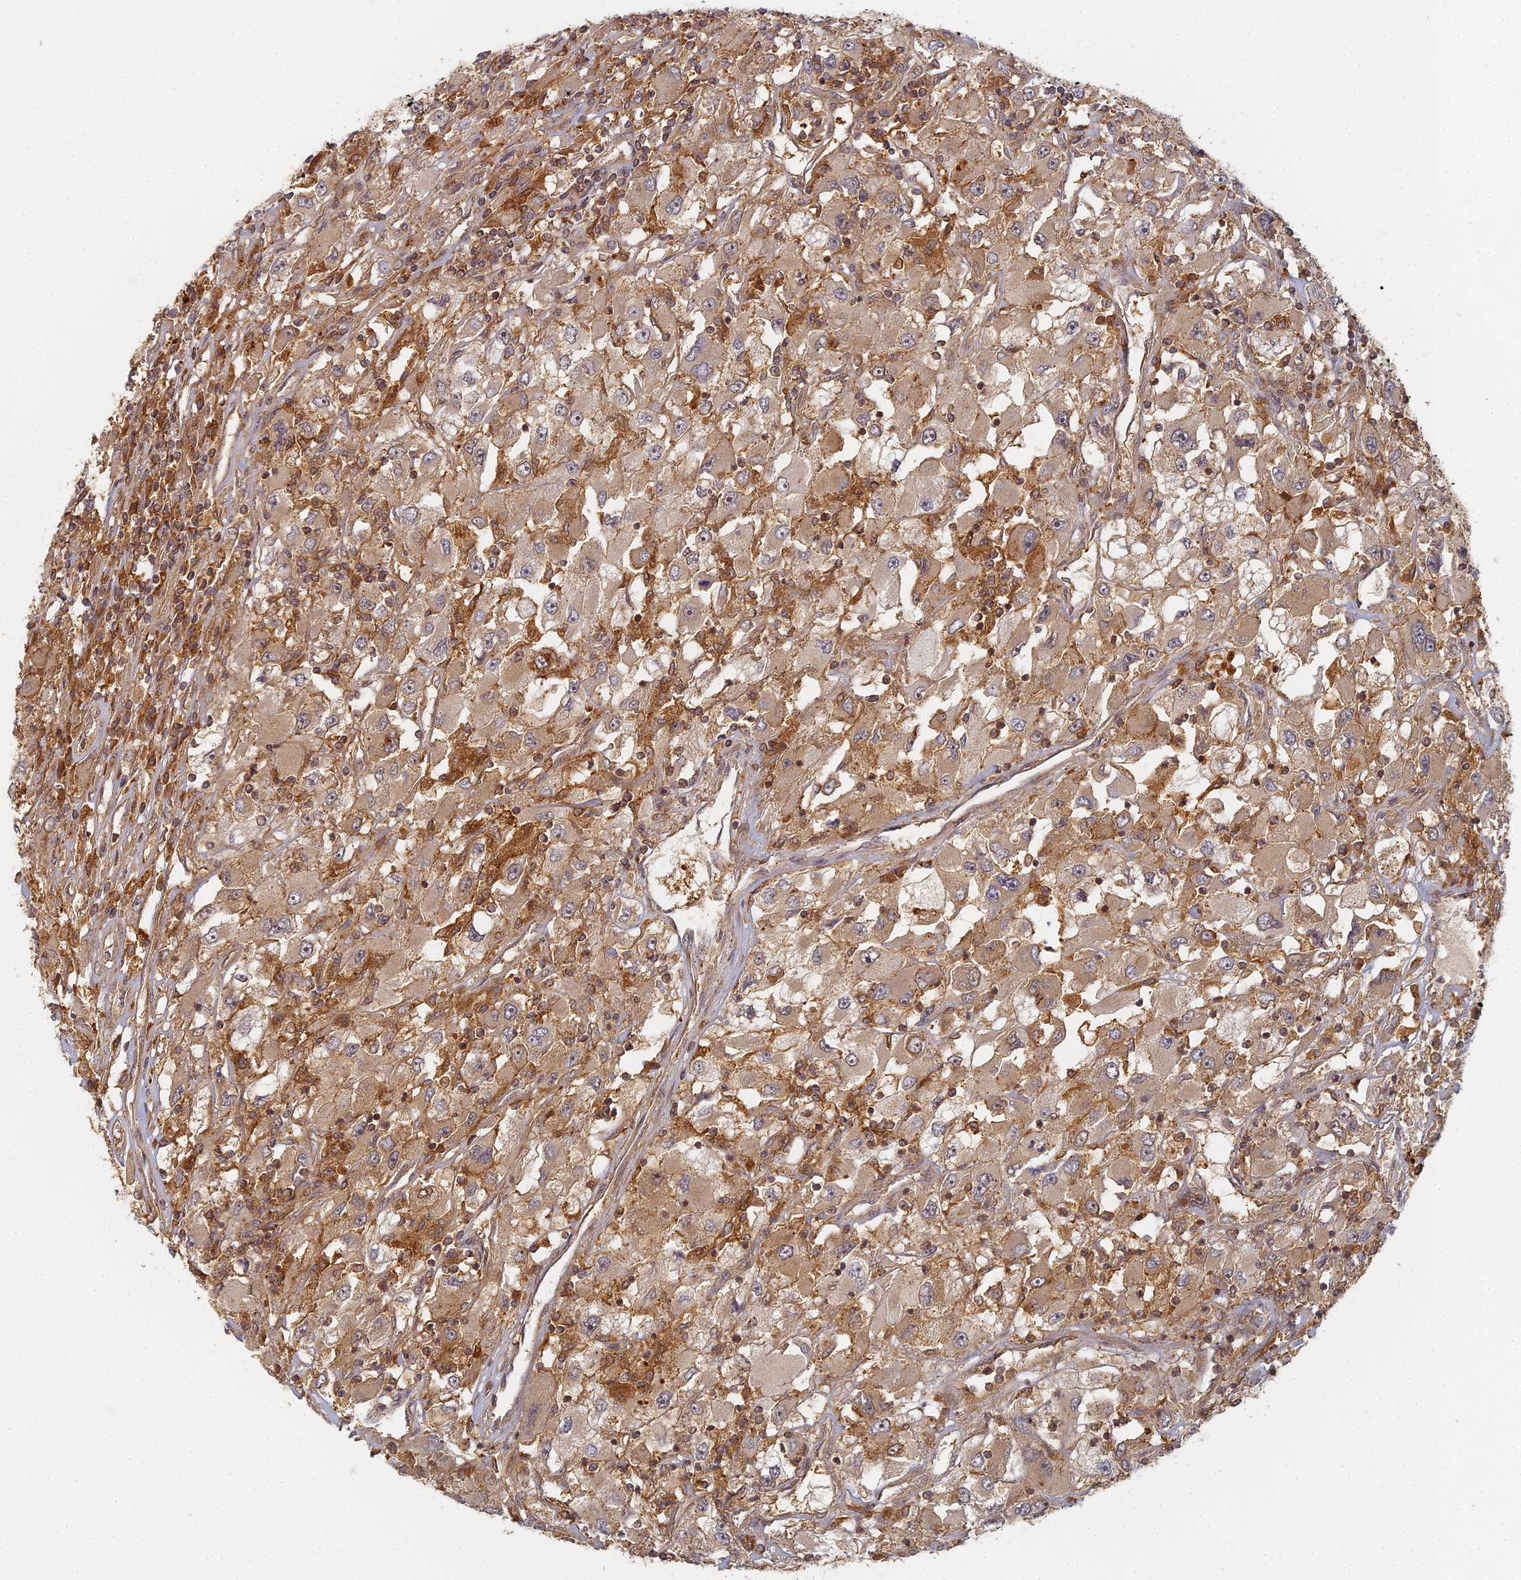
{"staining": {"intensity": "moderate", "quantity": ">75%", "location": "cytoplasmic/membranous"}, "tissue": "renal cancer", "cell_type": "Tumor cells", "image_type": "cancer", "snomed": [{"axis": "morphology", "description": "Adenocarcinoma, NOS"}, {"axis": "topography", "description": "Kidney"}], "caption": "Moderate cytoplasmic/membranous positivity for a protein is identified in about >75% of tumor cells of renal cancer (adenocarcinoma) using immunohistochemistry (IHC).", "gene": "INO80D", "patient": {"sex": "female", "age": 52}}